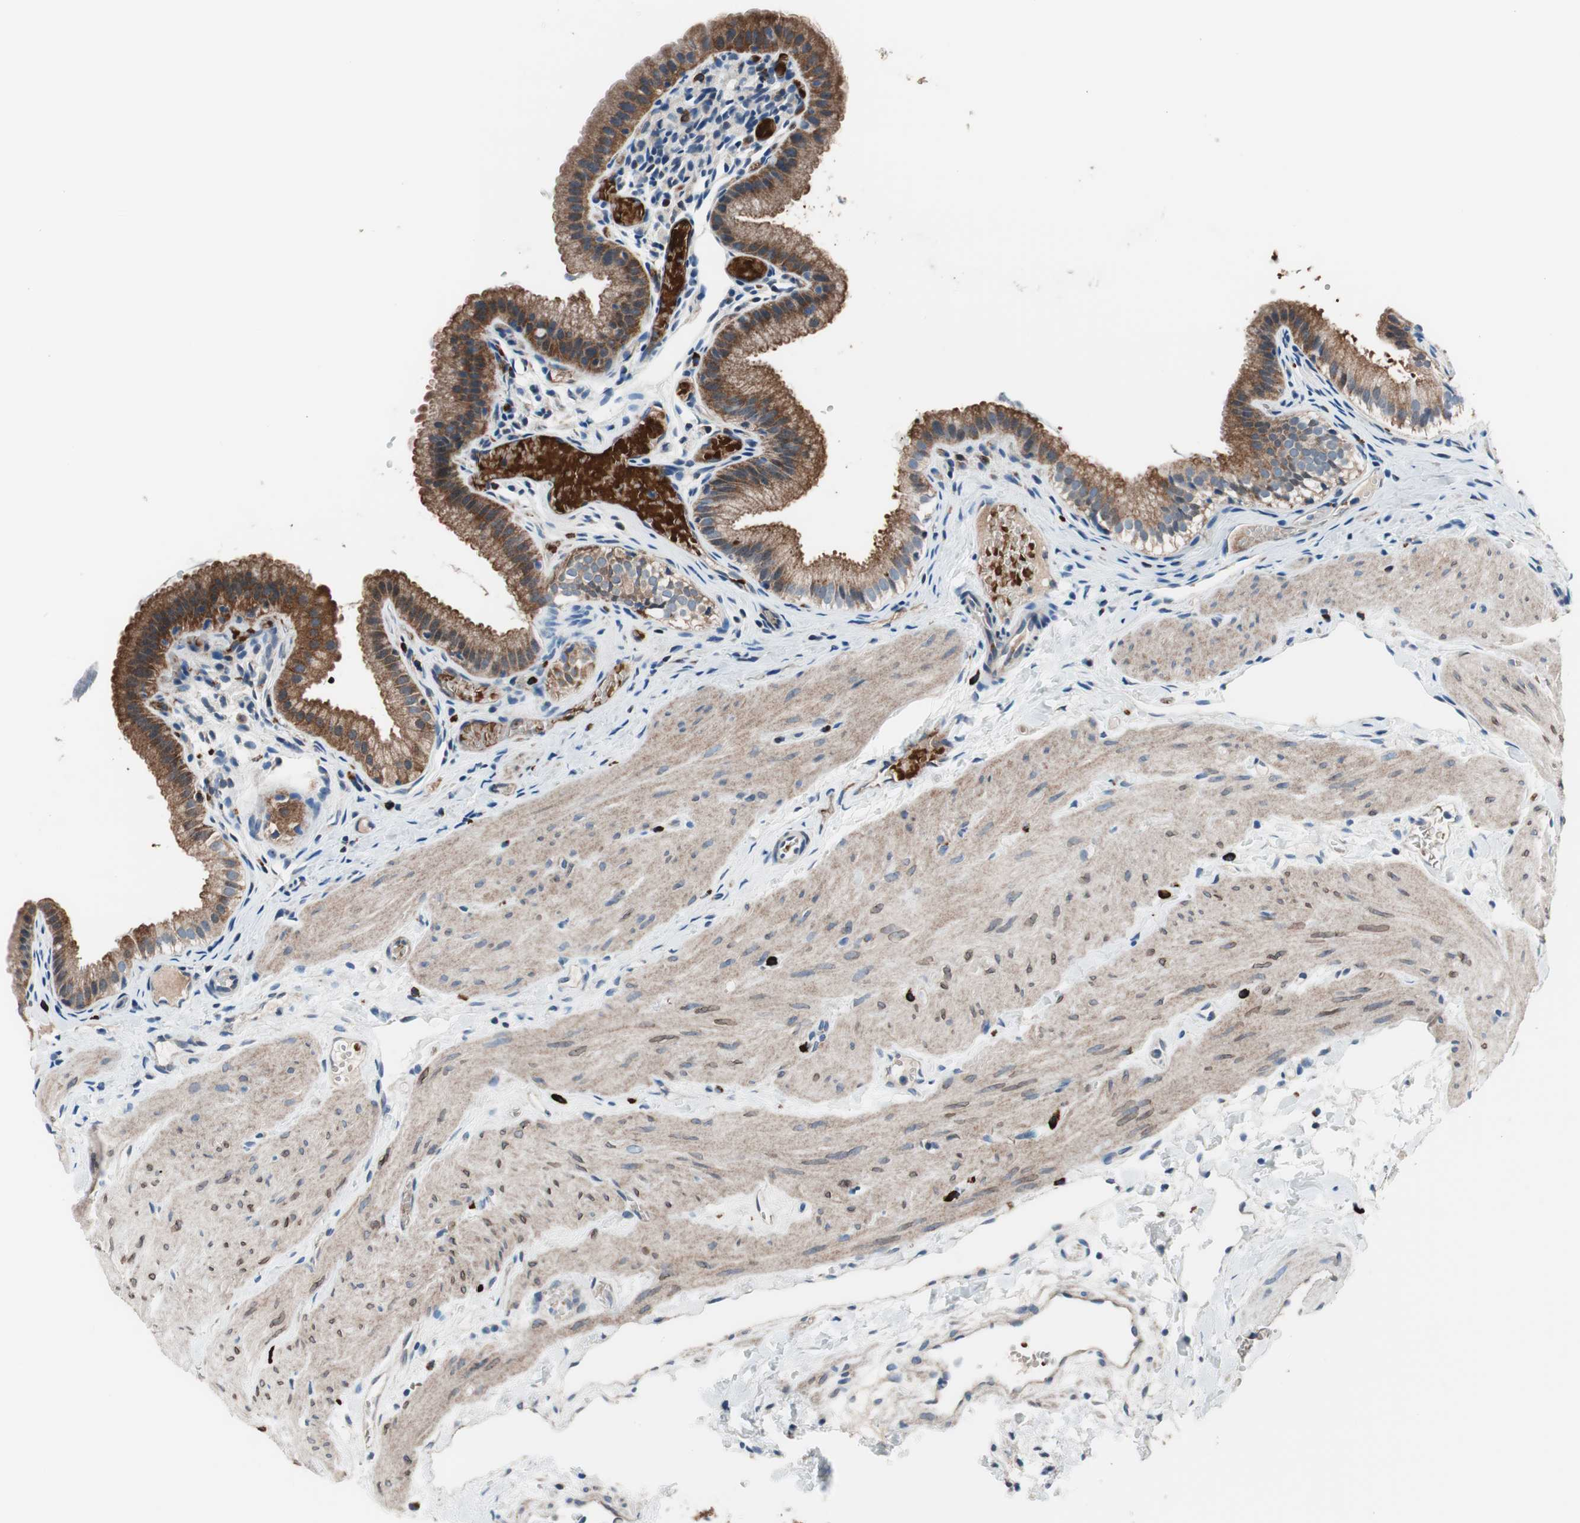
{"staining": {"intensity": "strong", "quantity": ">75%", "location": "cytoplasmic/membranous"}, "tissue": "gallbladder", "cell_type": "Glandular cells", "image_type": "normal", "snomed": [{"axis": "morphology", "description": "Normal tissue, NOS"}, {"axis": "topography", "description": "Gallbladder"}], "caption": "Protein expression analysis of normal gallbladder shows strong cytoplasmic/membranous positivity in approximately >75% of glandular cells.", "gene": "PRDX2", "patient": {"sex": "female", "age": 26}}